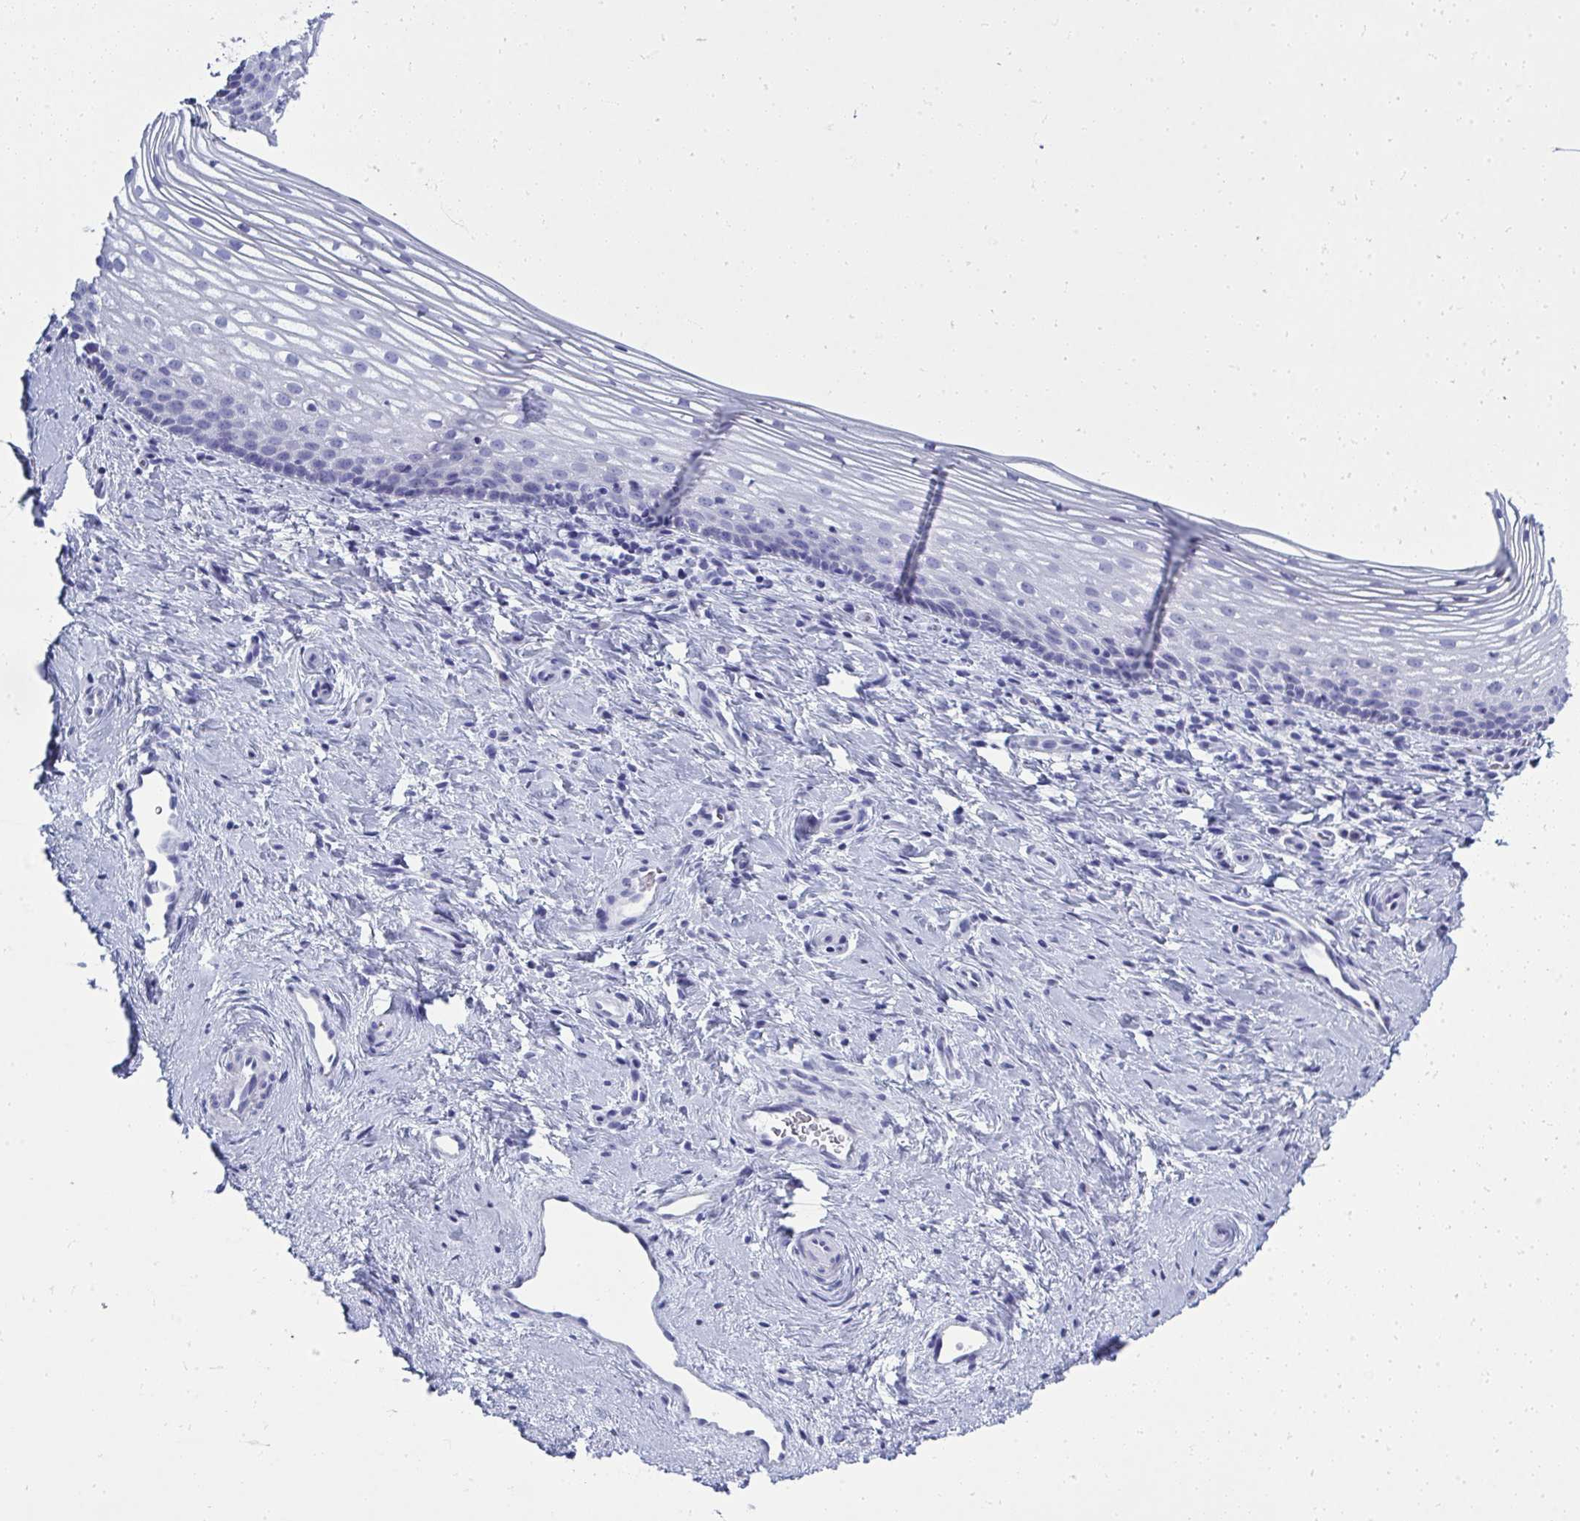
{"staining": {"intensity": "negative", "quantity": "none", "location": "none"}, "tissue": "vagina", "cell_type": "Squamous epithelial cells", "image_type": "normal", "snomed": [{"axis": "morphology", "description": "Normal tissue, NOS"}, {"axis": "topography", "description": "Vagina"}], "caption": "Photomicrograph shows no protein positivity in squamous epithelial cells of unremarkable vagina.", "gene": "QDPR", "patient": {"sex": "female", "age": 51}}